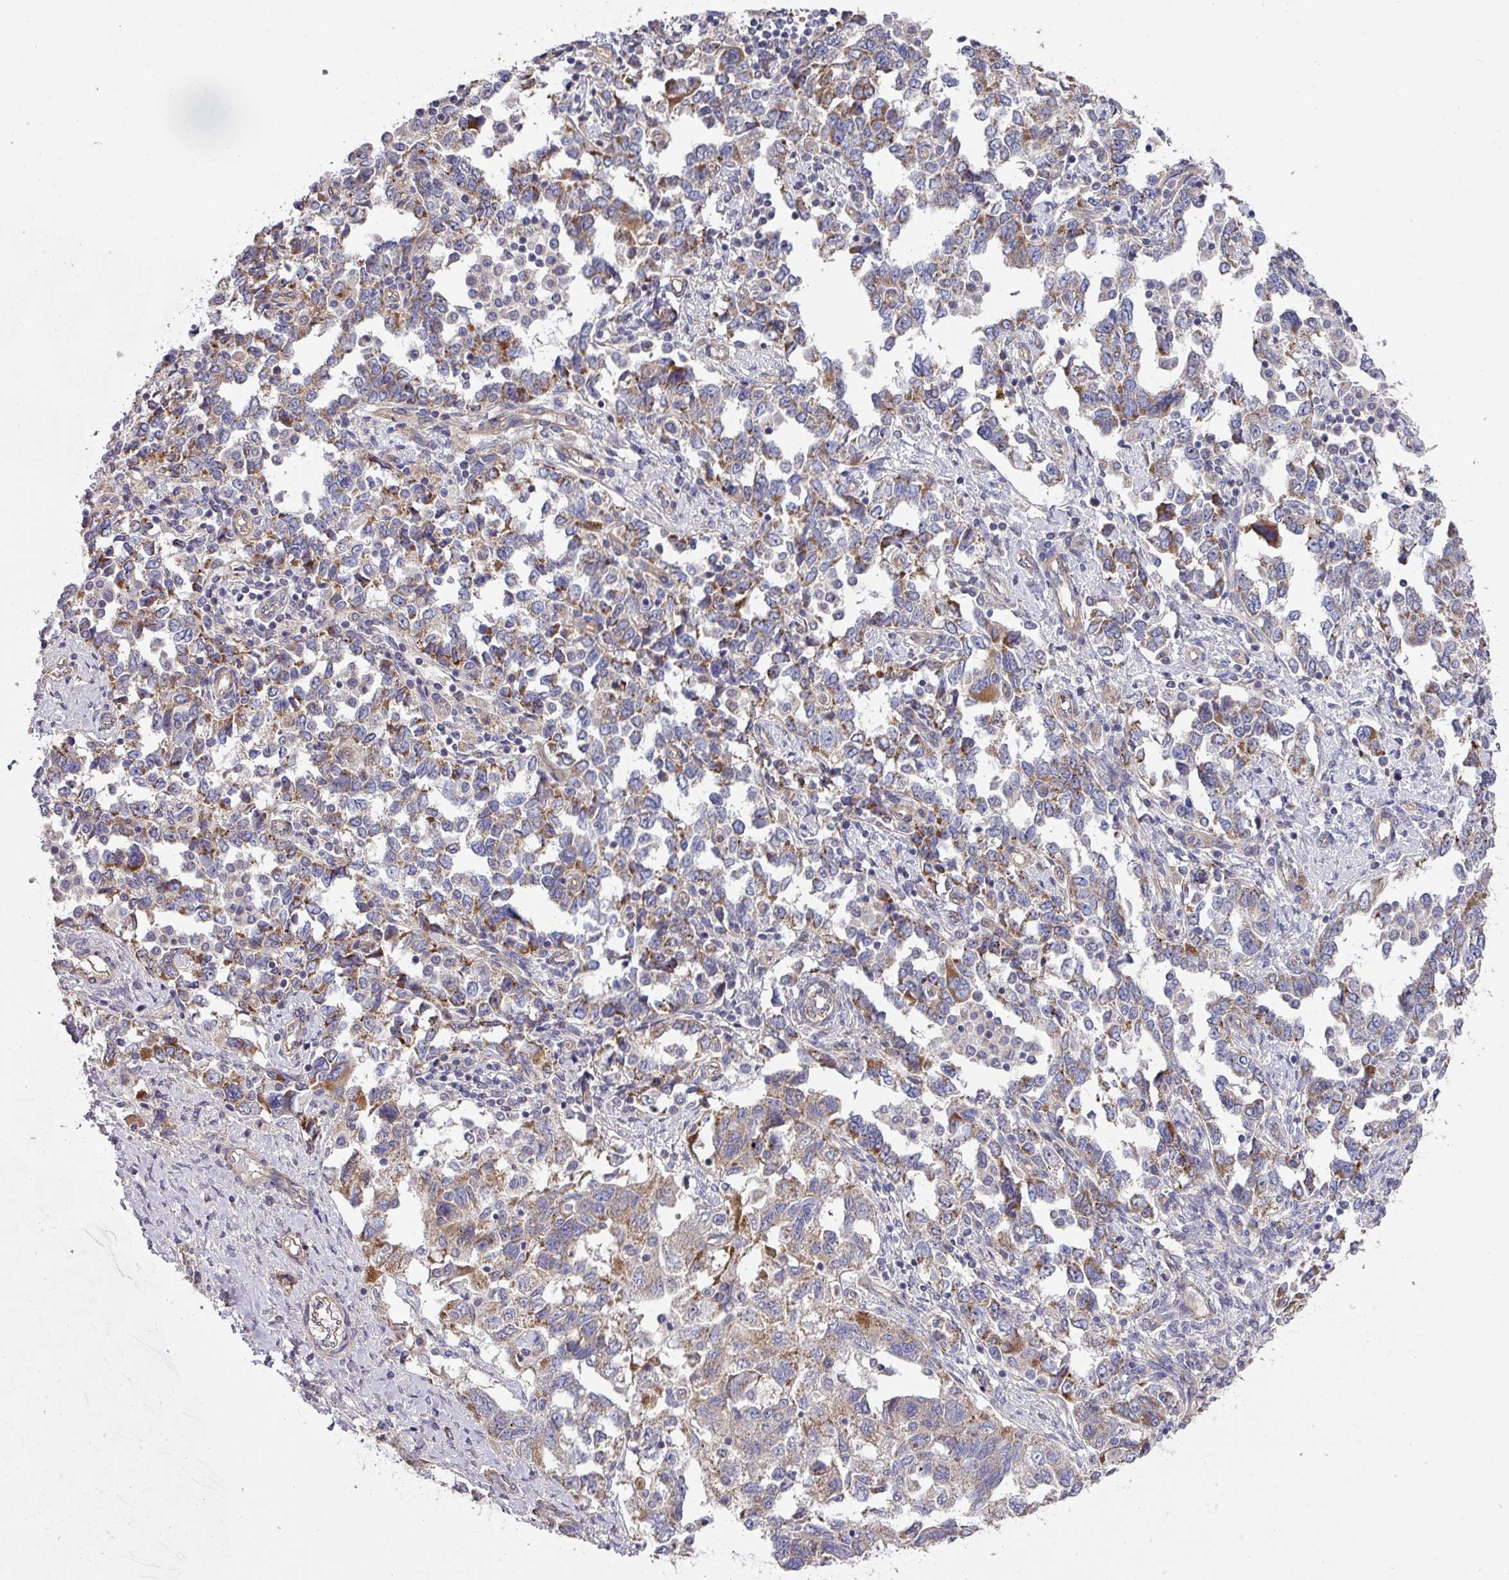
{"staining": {"intensity": "moderate", "quantity": "<25%", "location": "cytoplasmic/membranous"}, "tissue": "ovarian cancer", "cell_type": "Tumor cells", "image_type": "cancer", "snomed": [{"axis": "morphology", "description": "Carcinoma, NOS"}, {"axis": "morphology", "description": "Cystadenocarcinoma, serous, NOS"}, {"axis": "topography", "description": "Ovary"}], "caption": "Human ovarian carcinoma stained with a brown dye demonstrates moderate cytoplasmic/membranous positive expression in approximately <25% of tumor cells.", "gene": "DCAF12L2", "patient": {"sex": "female", "age": 69}}